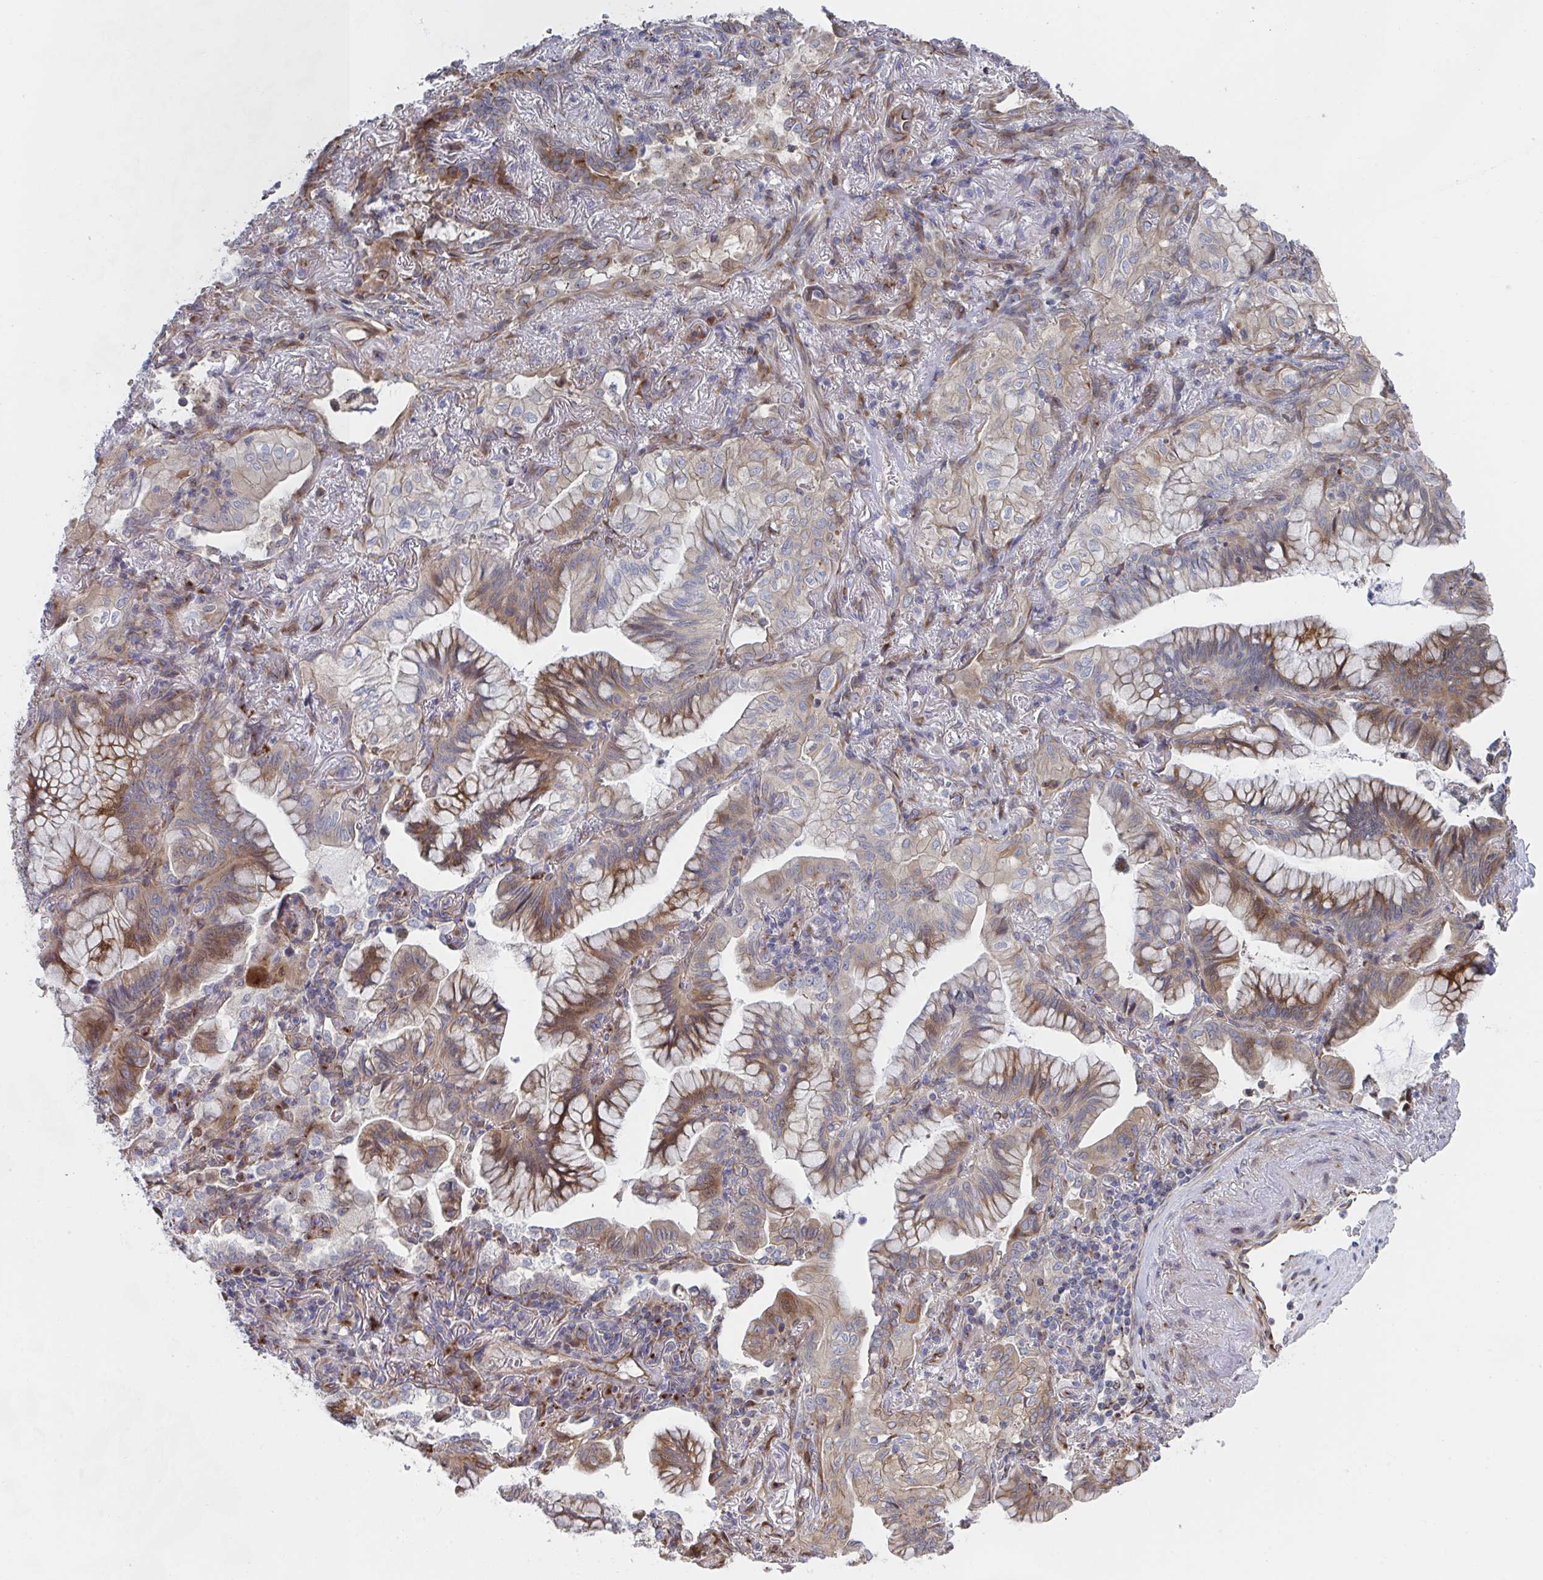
{"staining": {"intensity": "moderate", "quantity": "25%-75%", "location": "cytoplasmic/membranous,nuclear"}, "tissue": "lung cancer", "cell_type": "Tumor cells", "image_type": "cancer", "snomed": [{"axis": "morphology", "description": "Adenocarcinoma, NOS"}, {"axis": "topography", "description": "Lung"}], "caption": "About 25%-75% of tumor cells in lung cancer display moderate cytoplasmic/membranous and nuclear protein expression as visualized by brown immunohistochemical staining.", "gene": "FJX1", "patient": {"sex": "male", "age": 77}}